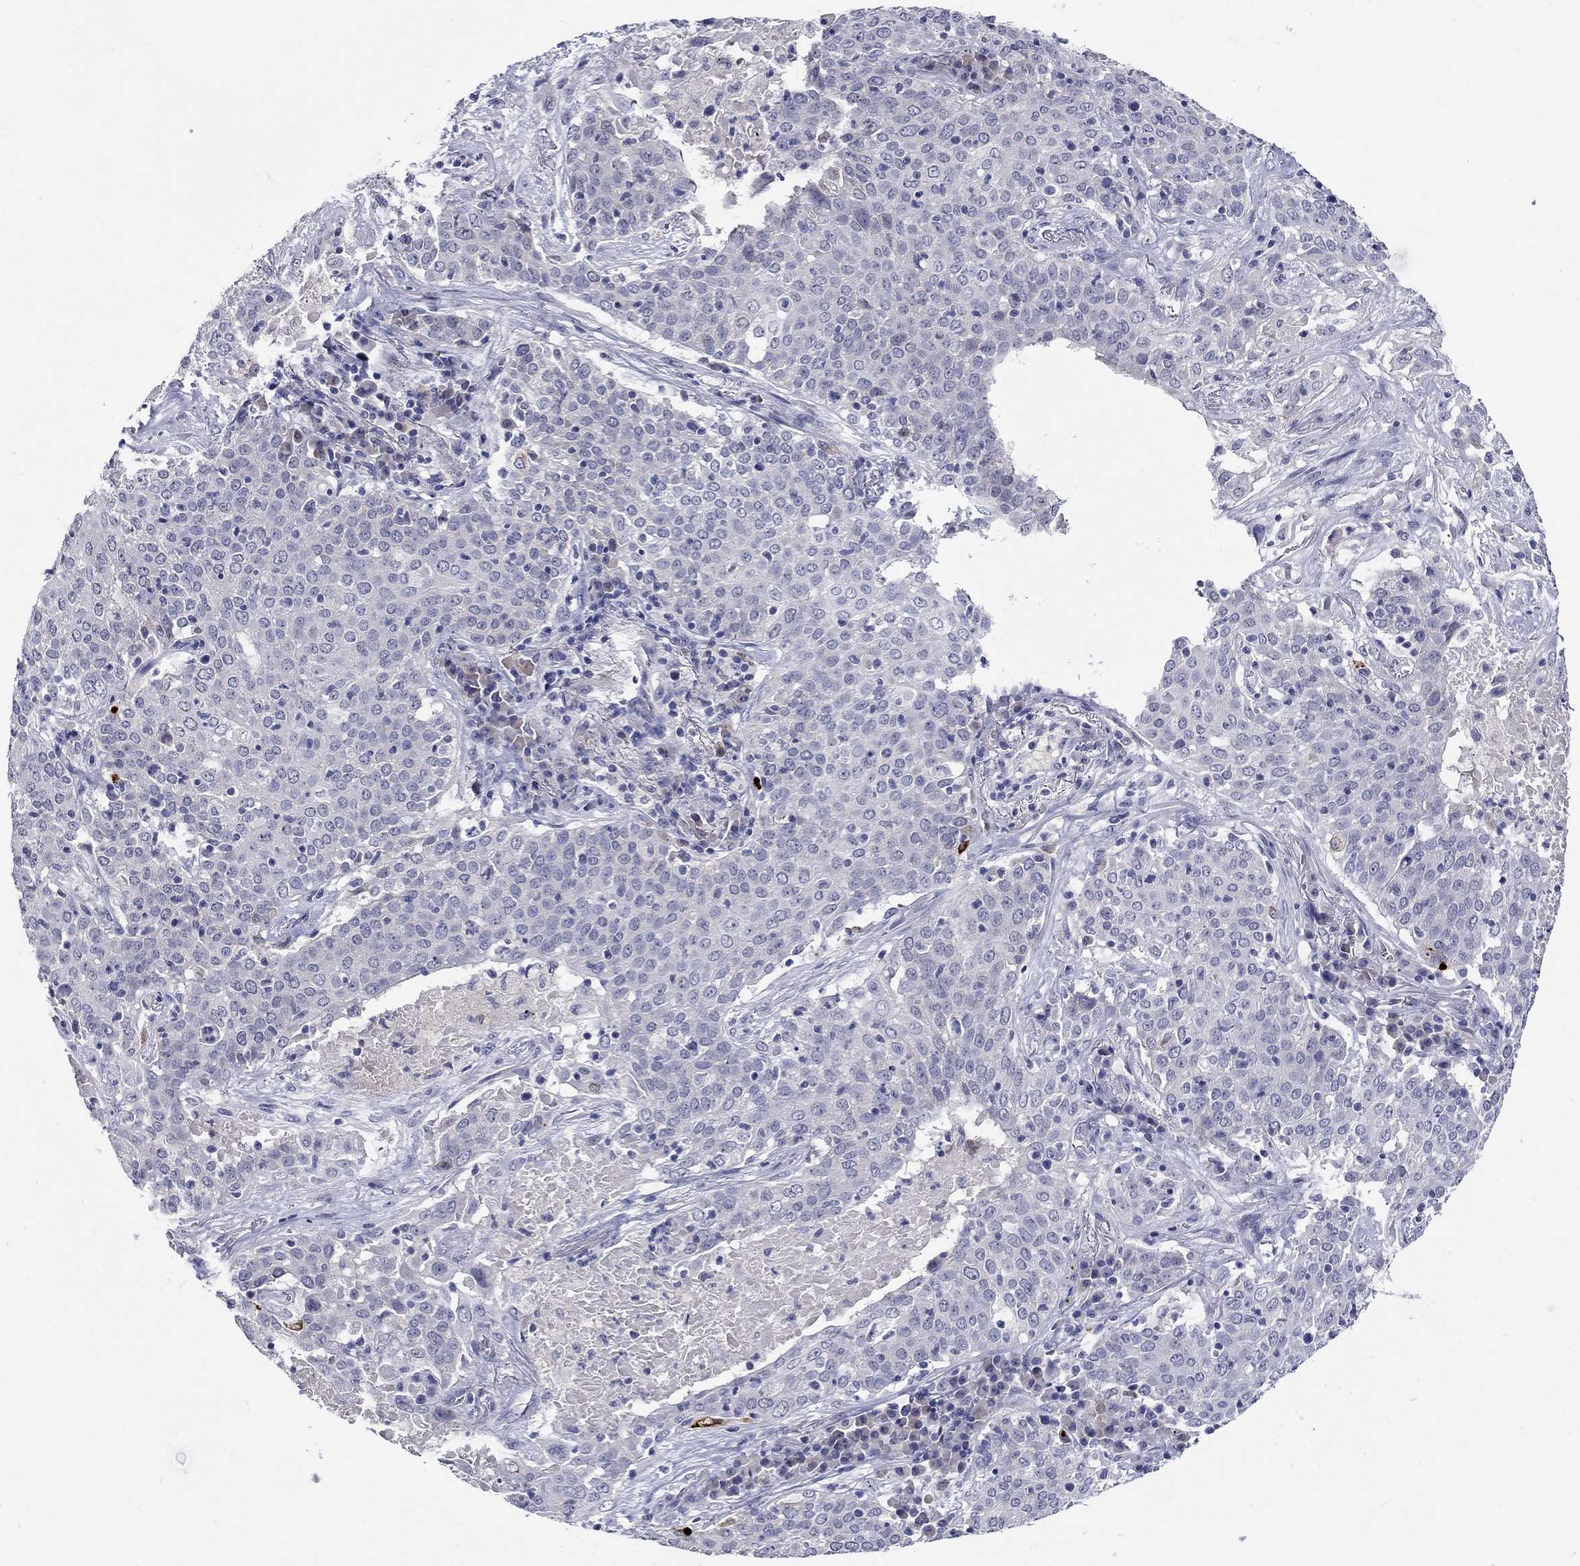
{"staining": {"intensity": "negative", "quantity": "none", "location": "none"}, "tissue": "lung cancer", "cell_type": "Tumor cells", "image_type": "cancer", "snomed": [{"axis": "morphology", "description": "Squamous cell carcinoma, NOS"}, {"axis": "topography", "description": "Lung"}], "caption": "Immunohistochemistry (IHC) micrograph of human lung cancer stained for a protein (brown), which shows no positivity in tumor cells.", "gene": "SLC30A3", "patient": {"sex": "male", "age": 82}}